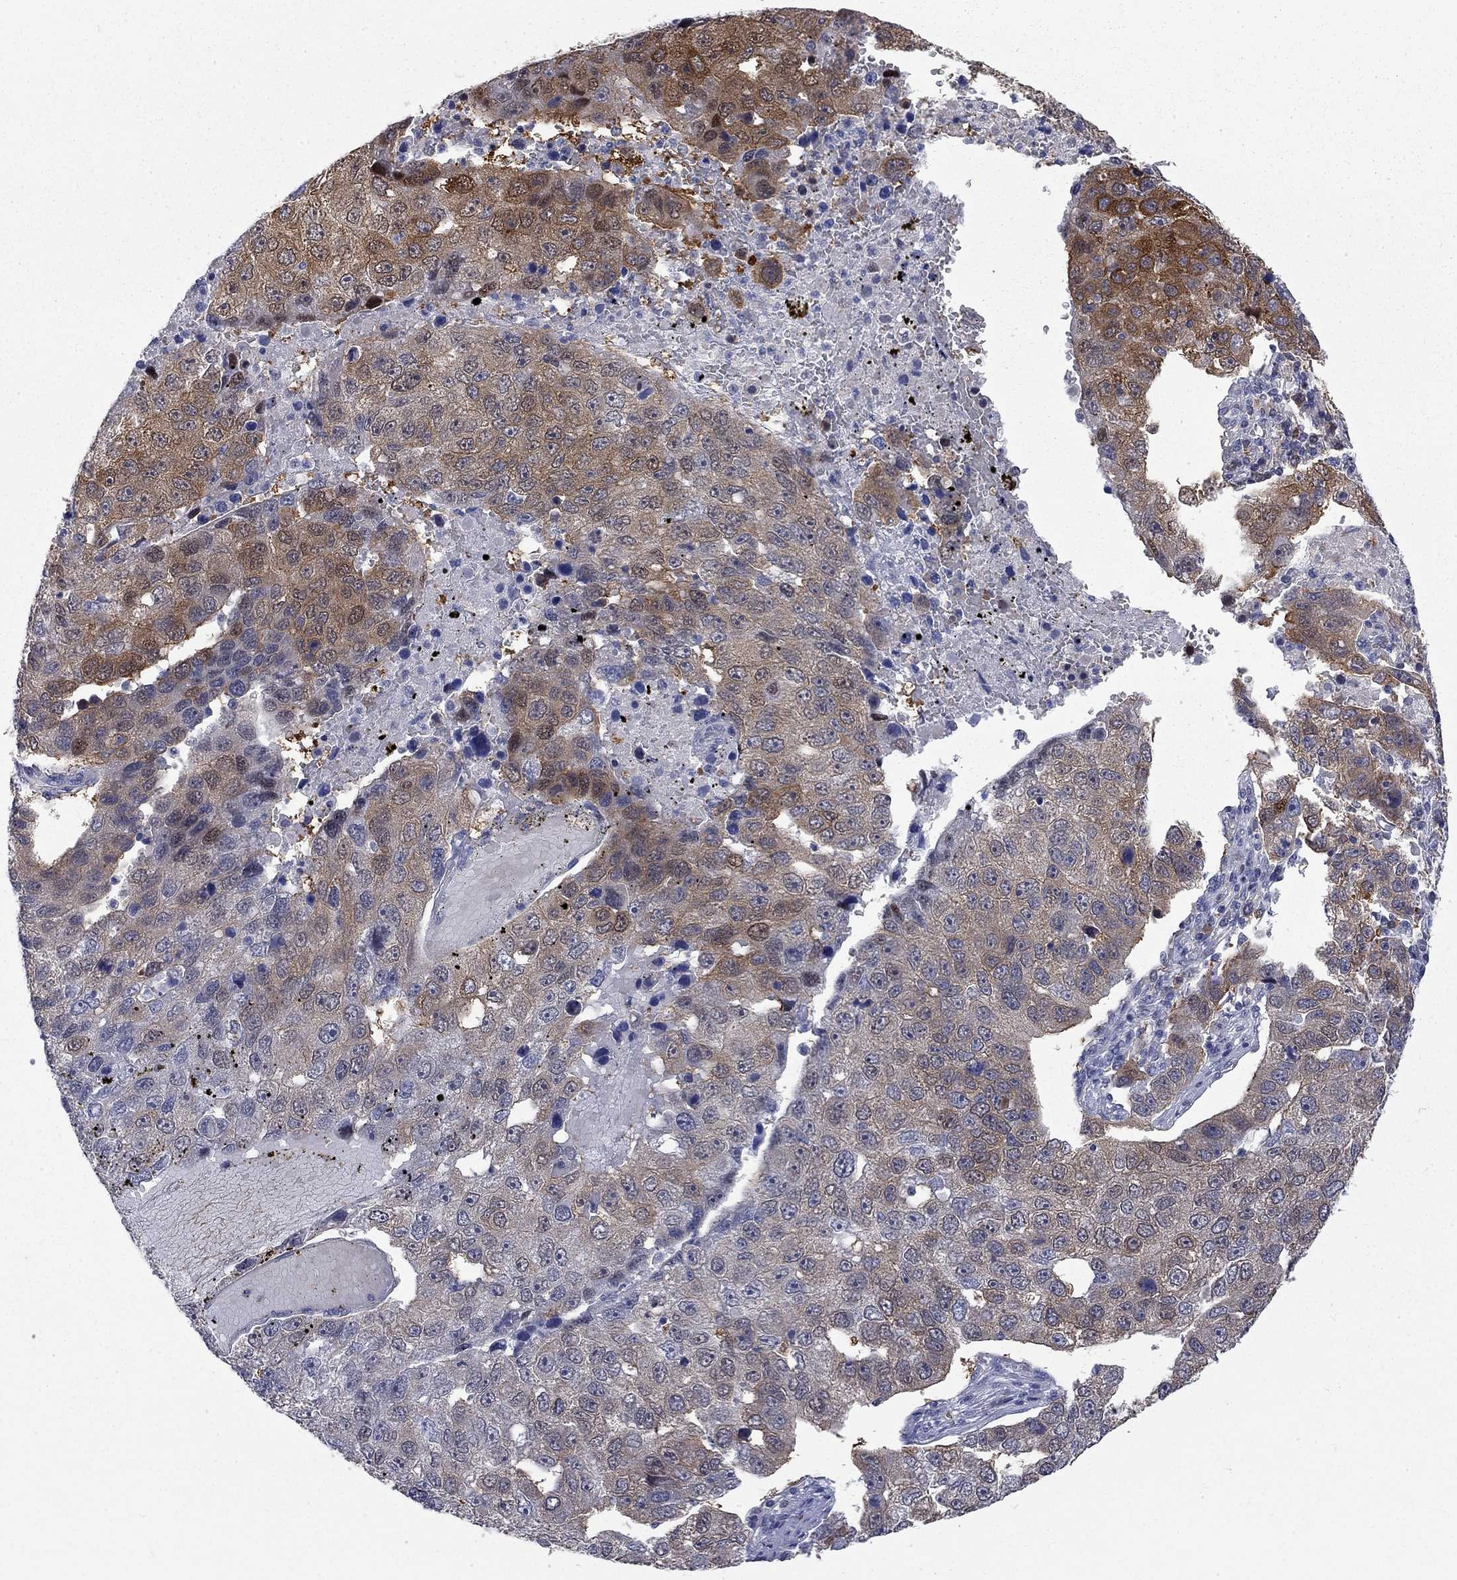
{"staining": {"intensity": "strong", "quantity": "<25%", "location": "cytoplasmic/membranous"}, "tissue": "pancreatic cancer", "cell_type": "Tumor cells", "image_type": "cancer", "snomed": [{"axis": "morphology", "description": "Adenocarcinoma, NOS"}, {"axis": "topography", "description": "Pancreas"}], "caption": "A micrograph showing strong cytoplasmic/membranous positivity in approximately <25% of tumor cells in pancreatic cancer (adenocarcinoma), as visualized by brown immunohistochemical staining.", "gene": "GALNT8", "patient": {"sex": "female", "age": 61}}